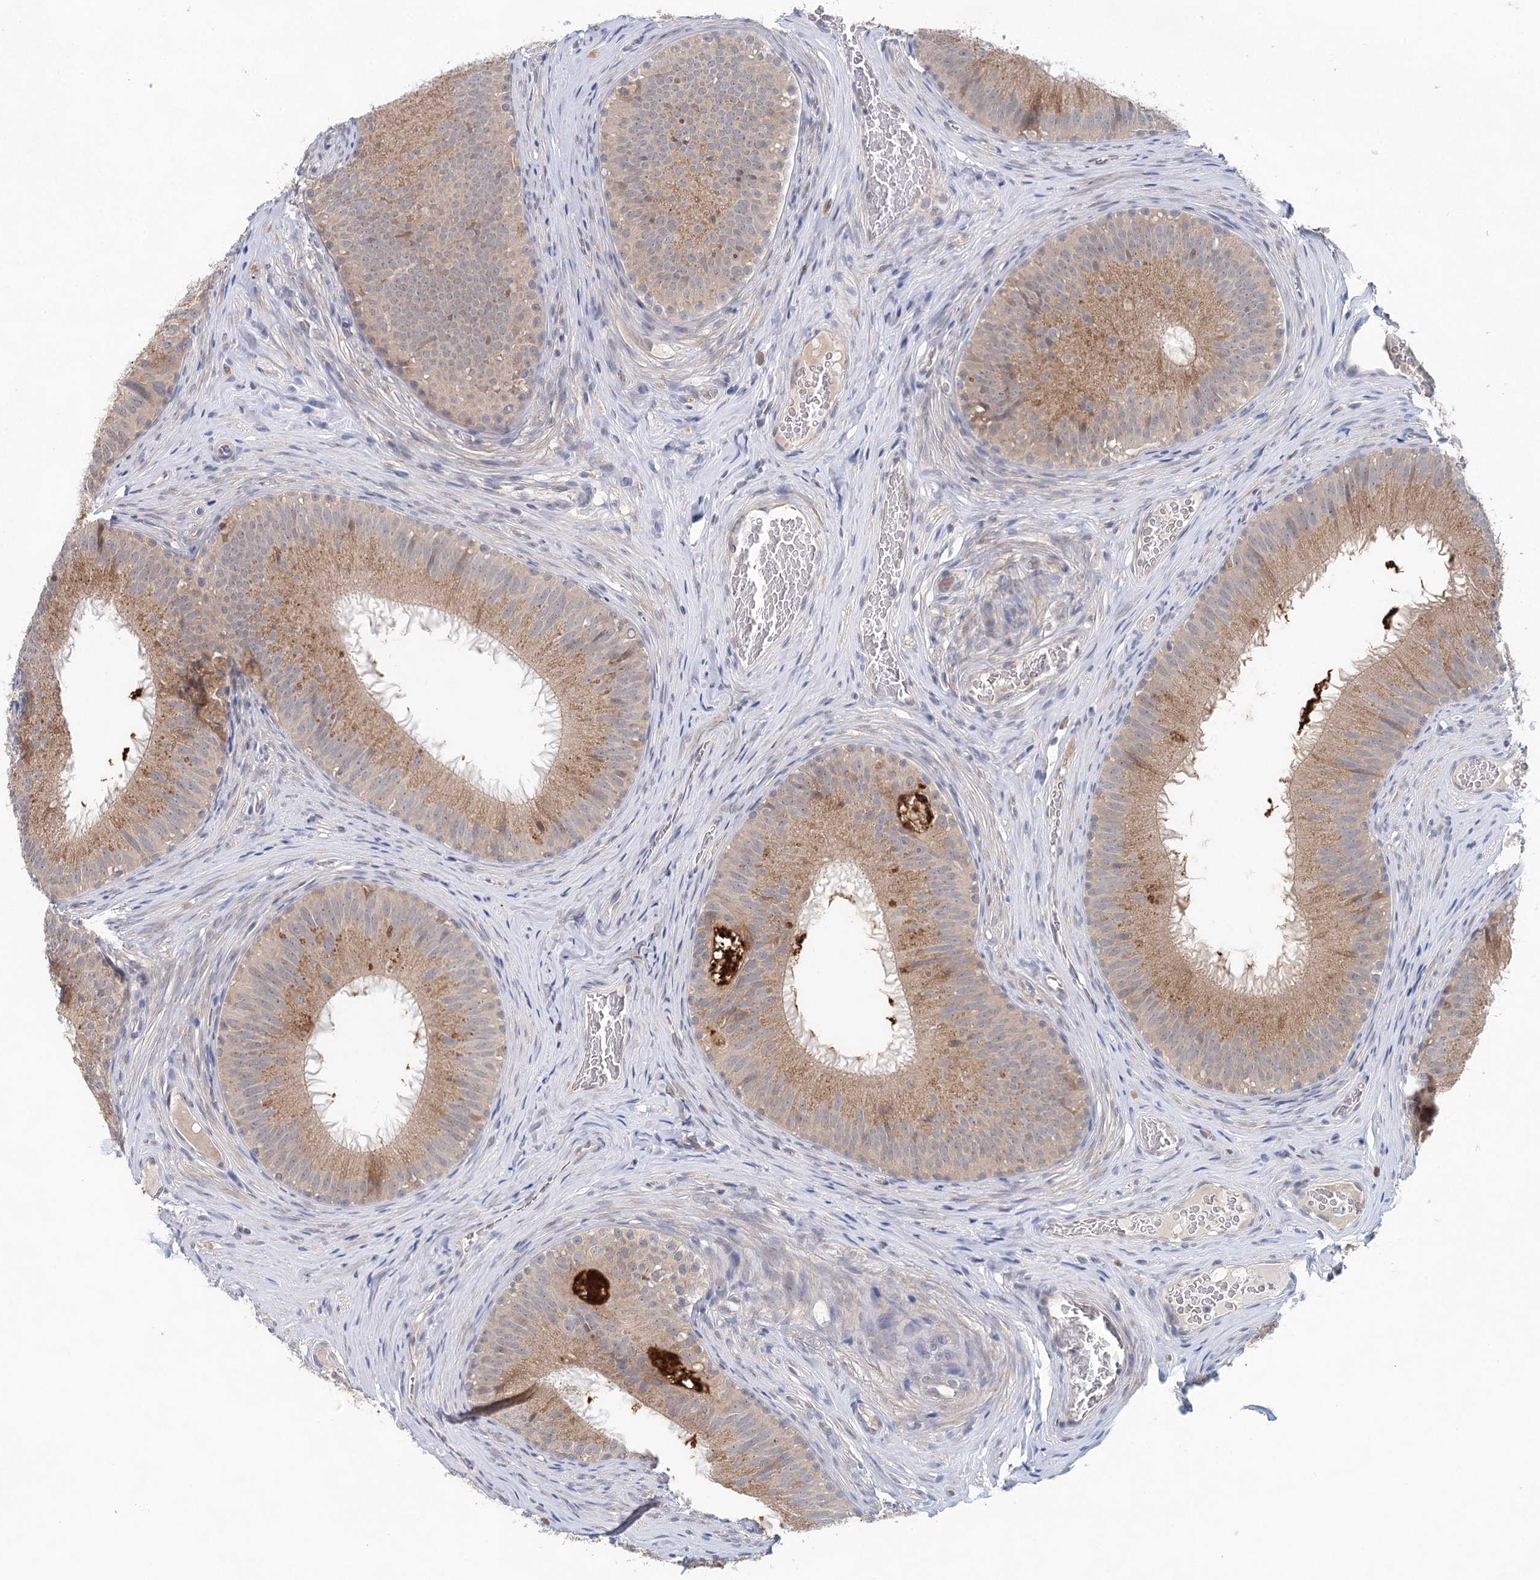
{"staining": {"intensity": "moderate", "quantity": ">75%", "location": "cytoplasmic/membranous"}, "tissue": "epididymis", "cell_type": "Glandular cells", "image_type": "normal", "snomed": [{"axis": "morphology", "description": "Normal tissue, NOS"}, {"axis": "topography", "description": "Epididymis"}], "caption": "Protein staining shows moderate cytoplasmic/membranous expression in about >75% of glandular cells in normal epididymis. (IHC, brightfield microscopy, high magnification).", "gene": "BLTP1", "patient": {"sex": "male", "age": 34}}